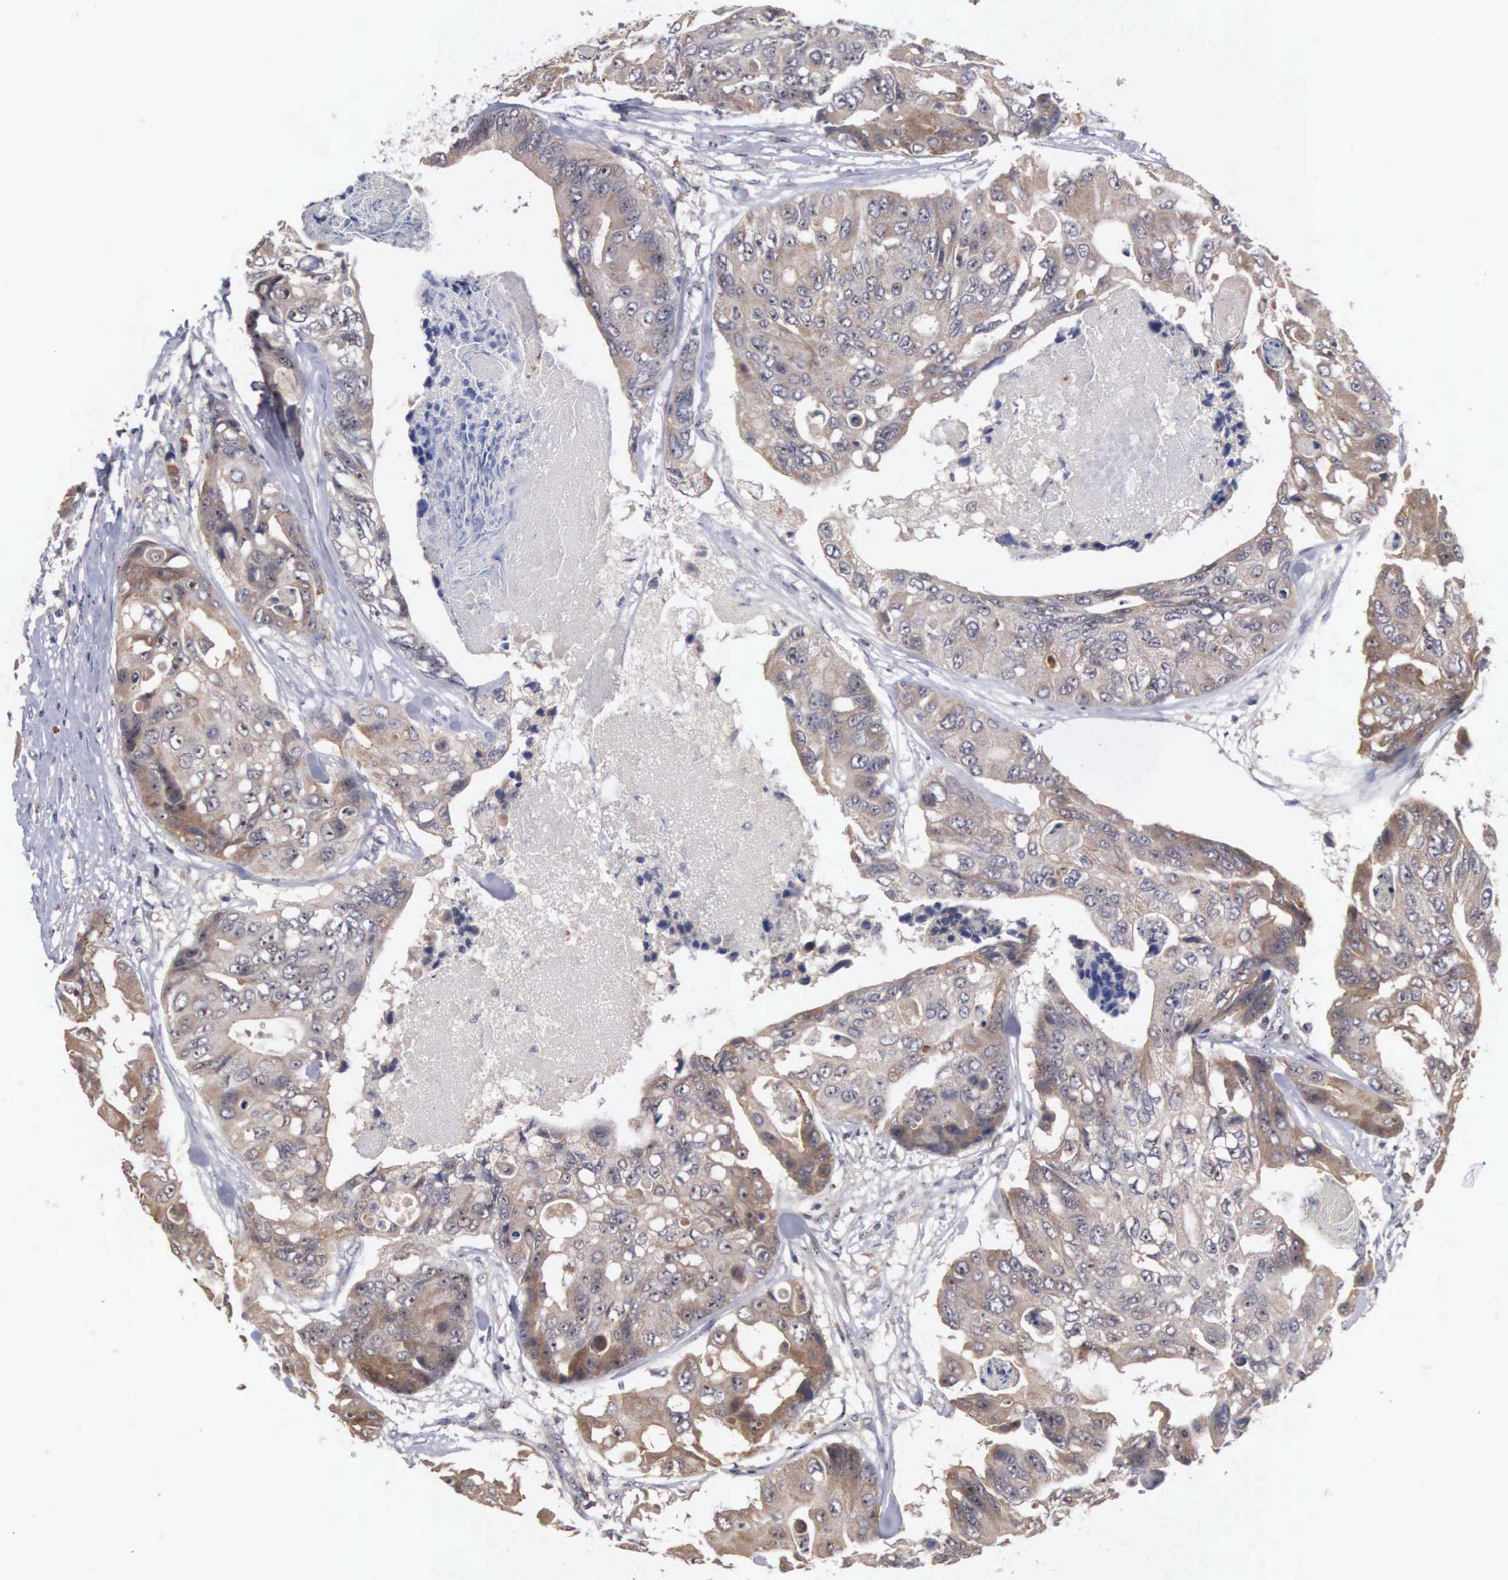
{"staining": {"intensity": "moderate", "quantity": ">75%", "location": "cytoplasmic/membranous"}, "tissue": "colorectal cancer", "cell_type": "Tumor cells", "image_type": "cancer", "snomed": [{"axis": "morphology", "description": "Adenocarcinoma, NOS"}, {"axis": "topography", "description": "Colon"}], "caption": "A high-resolution micrograph shows immunohistochemistry (IHC) staining of colorectal cancer, which shows moderate cytoplasmic/membranous staining in approximately >75% of tumor cells. (DAB (3,3'-diaminobenzidine) IHC, brown staining for protein, blue staining for nuclei).", "gene": "AMN", "patient": {"sex": "female", "age": 86}}